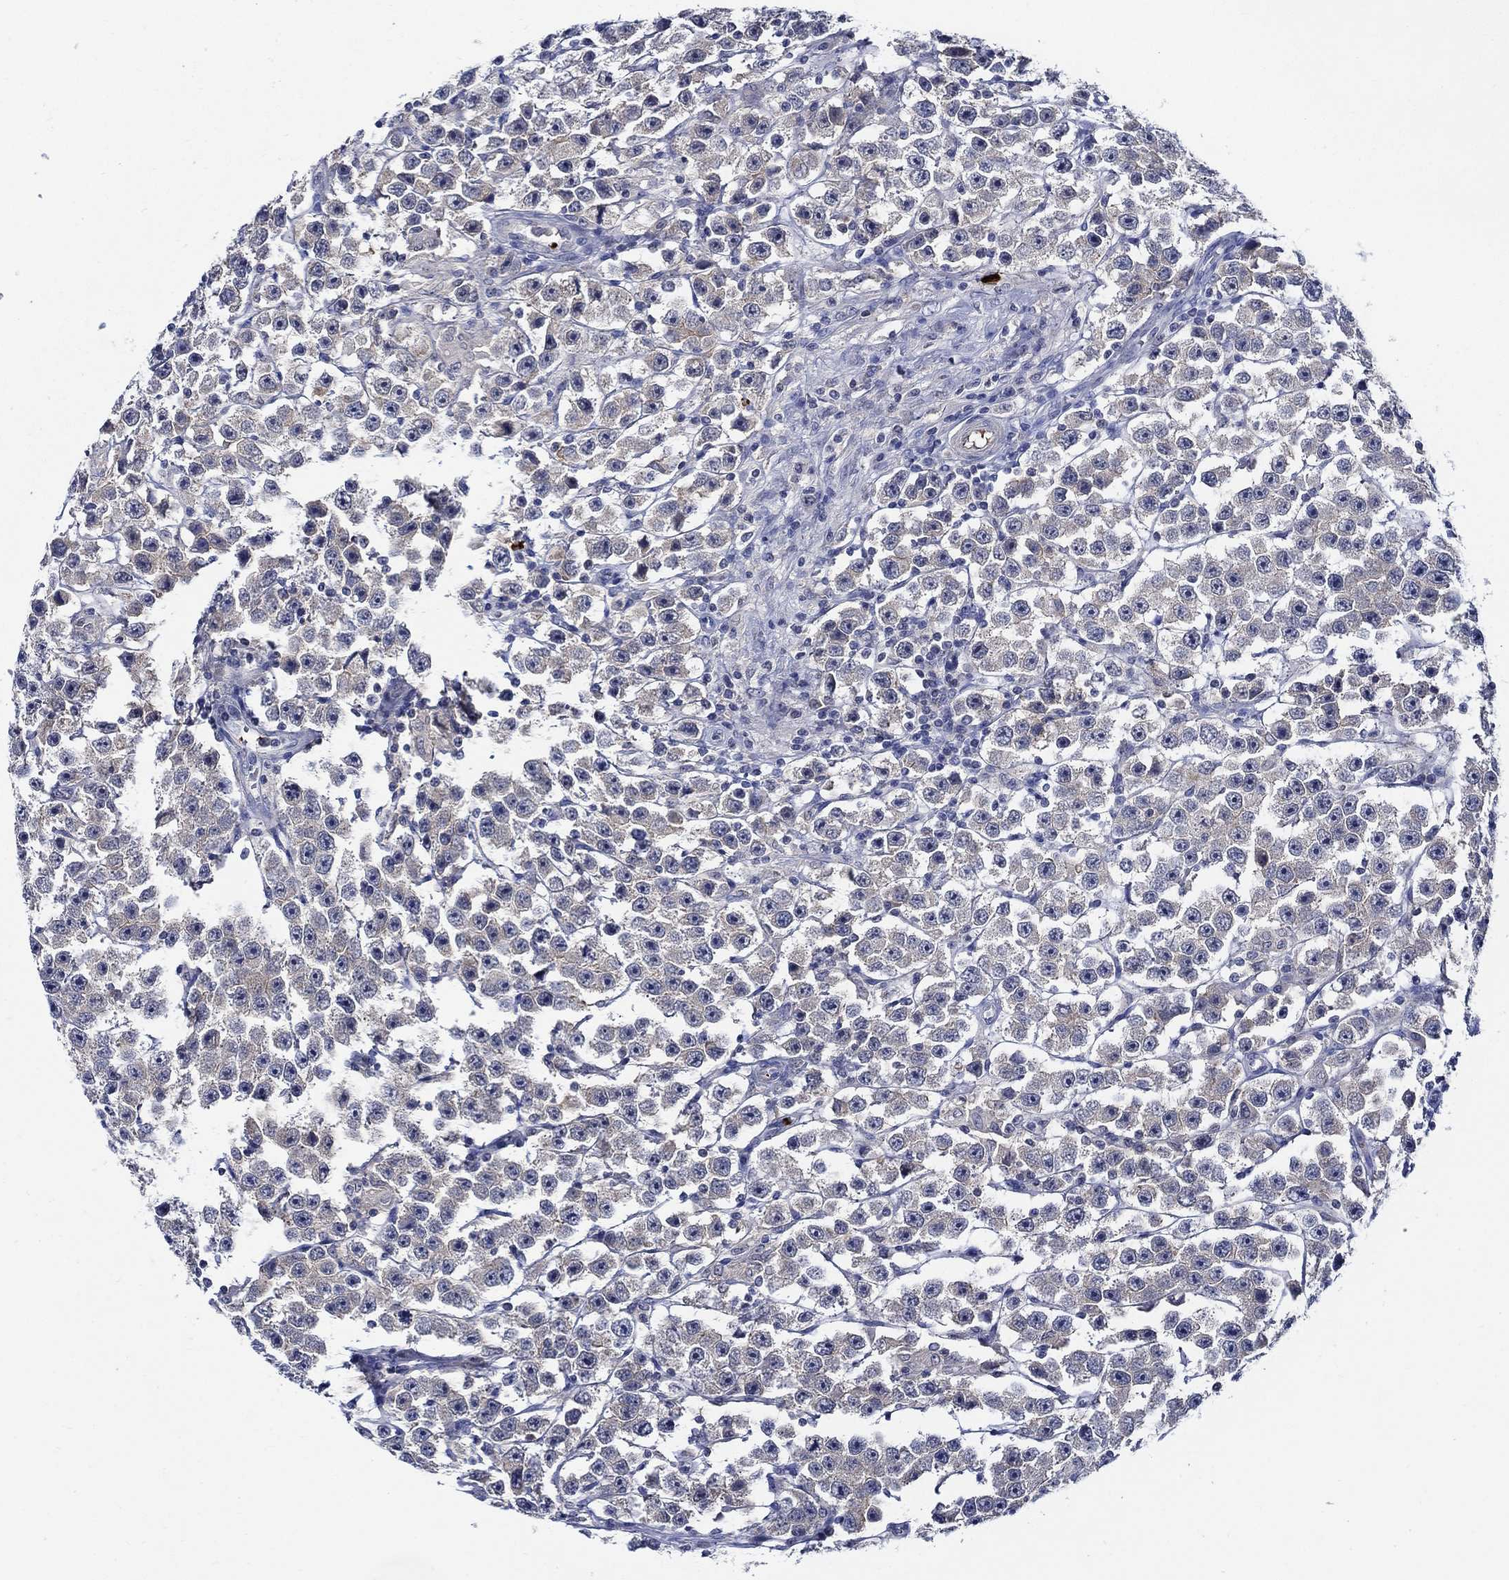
{"staining": {"intensity": "weak", "quantity": "<25%", "location": "cytoplasmic/membranous"}, "tissue": "testis cancer", "cell_type": "Tumor cells", "image_type": "cancer", "snomed": [{"axis": "morphology", "description": "Seminoma, NOS"}, {"axis": "topography", "description": "Testis"}], "caption": "Human testis cancer (seminoma) stained for a protein using immunohistochemistry exhibits no staining in tumor cells.", "gene": "ALOX12", "patient": {"sex": "male", "age": 45}}